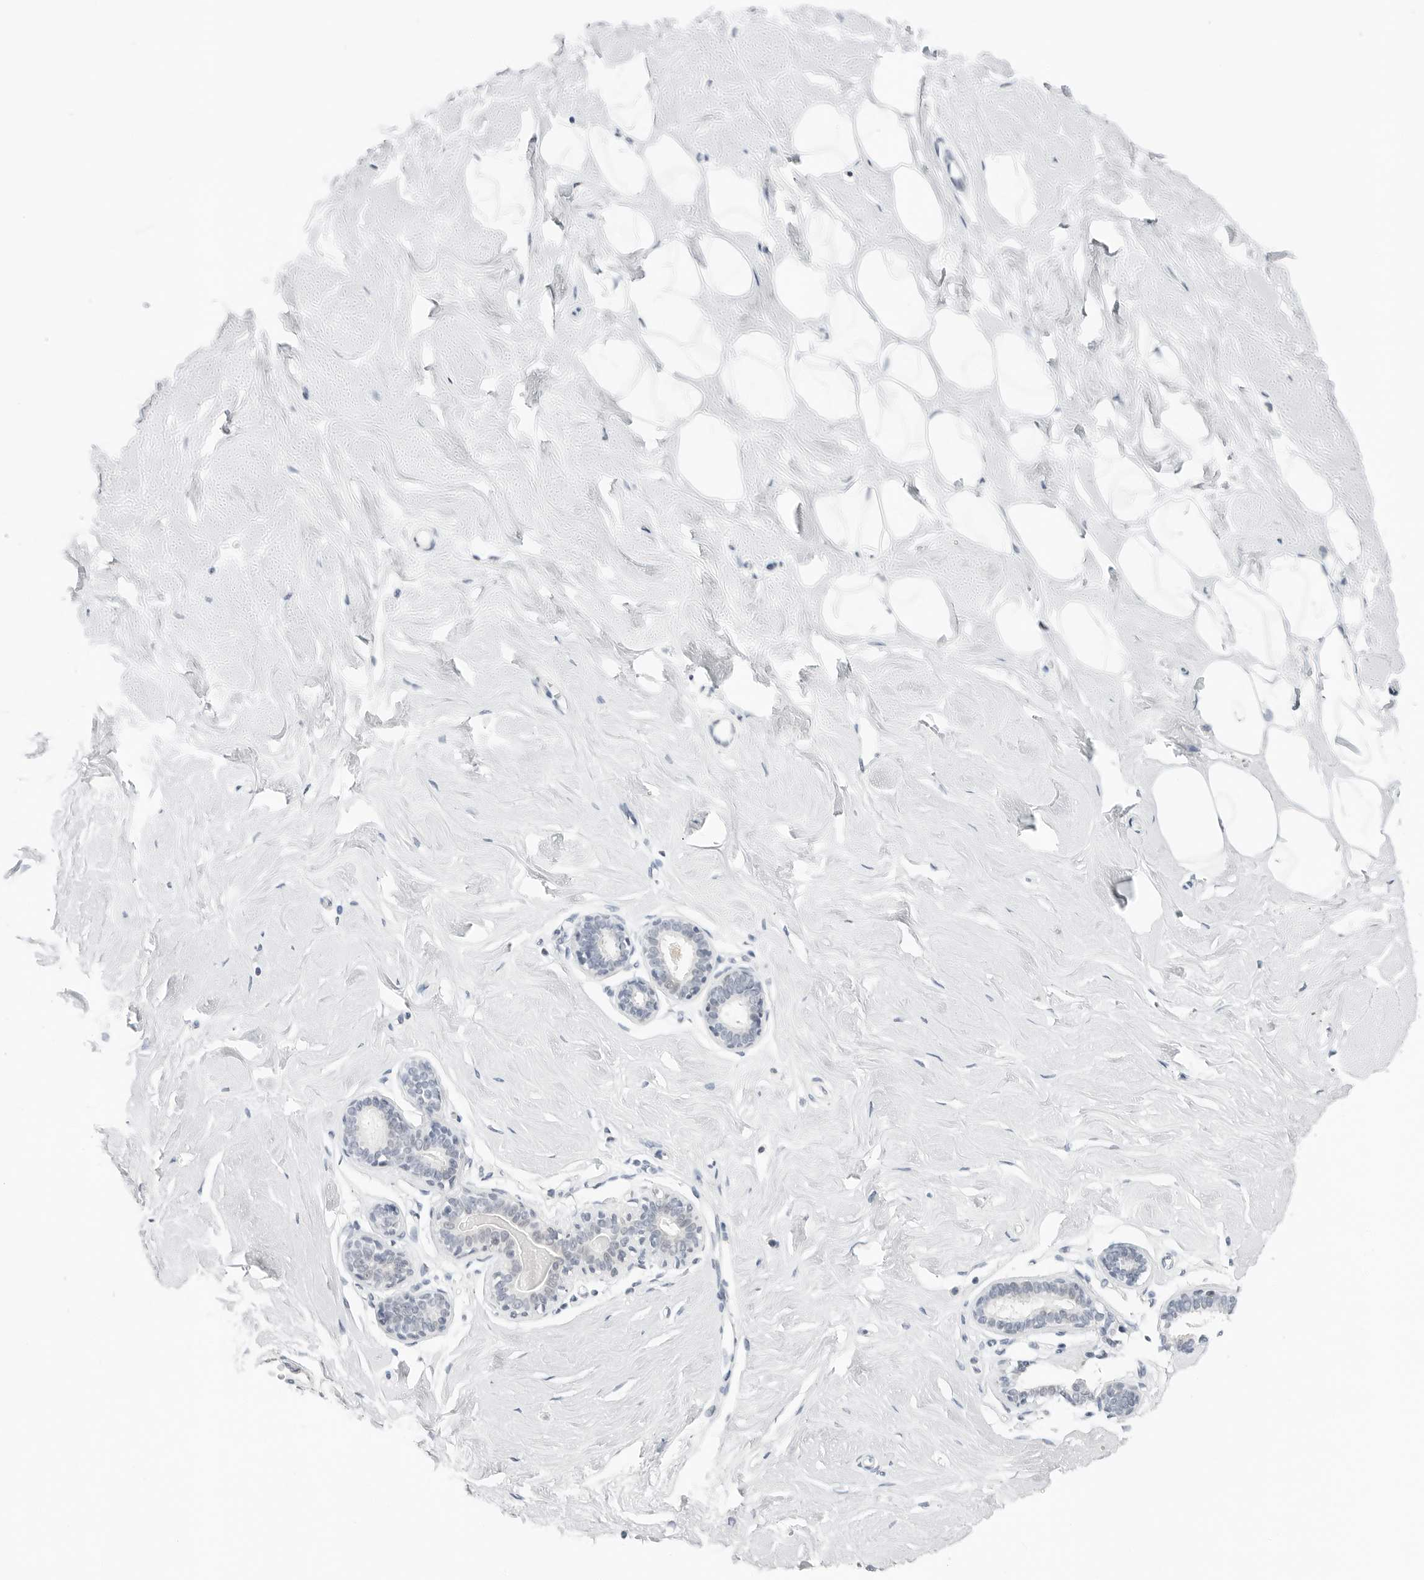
{"staining": {"intensity": "negative", "quantity": "none", "location": "none"}, "tissue": "breast", "cell_type": "Adipocytes", "image_type": "normal", "snomed": [{"axis": "morphology", "description": "Normal tissue, NOS"}, {"axis": "topography", "description": "Breast"}], "caption": "This is a image of IHC staining of unremarkable breast, which shows no expression in adipocytes.", "gene": "TSEN2", "patient": {"sex": "female", "age": 23}}